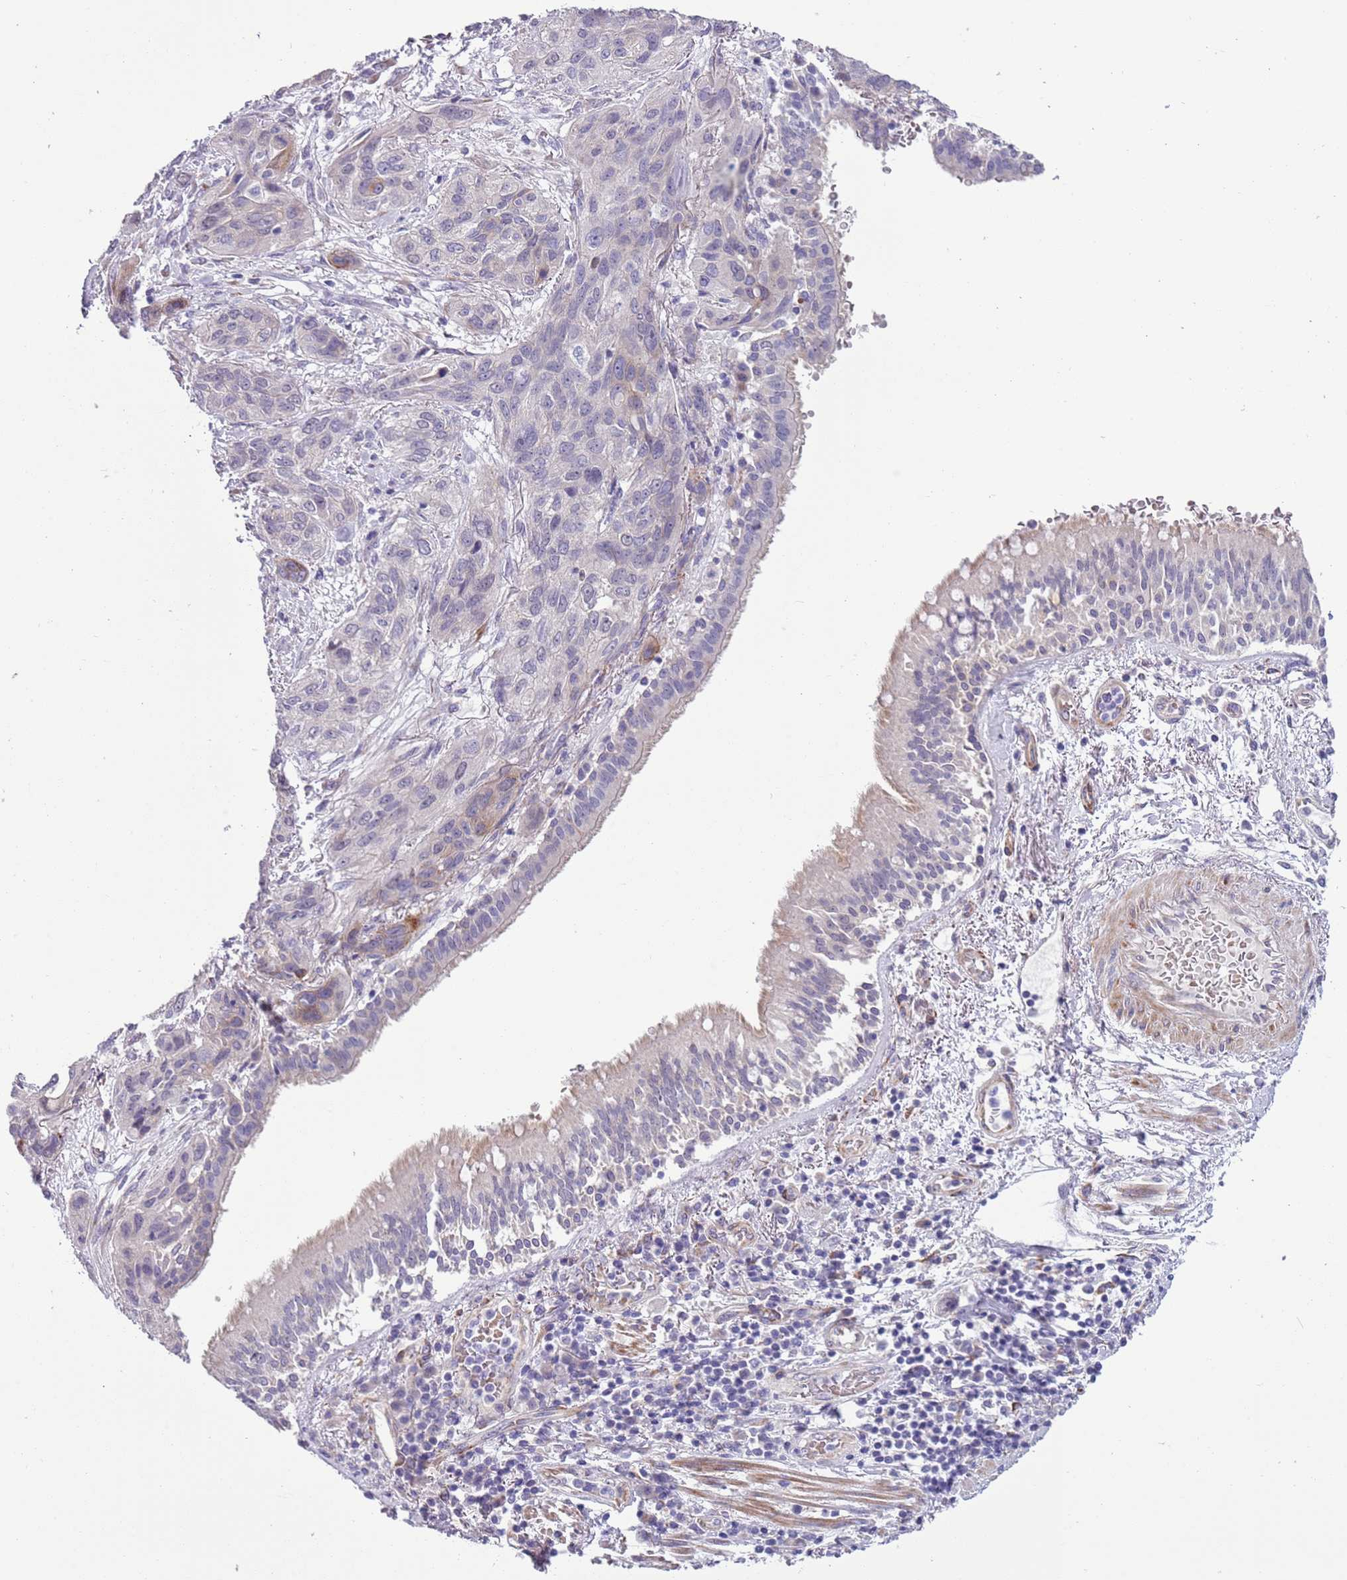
{"staining": {"intensity": "negative", "quantity": "none", "location": "none"}, "tissue": "lung cancer", "cell_type": "Tumor cells", "image_type": "cancer", "snomed": [{"axis": "morphology", "description": "Squamous cell carcinoma, NOS"}, {"axis": "topography", "description": "Lung"}], "caption": "Immunohistochemistry photomicrograph of human lung cancer (squamous cell carcinoma) stained for a protein (brown), which displays no positivity in tumor cells.", "gene": "MRPL32", "patient": {"sex": "female", "age": 70}}